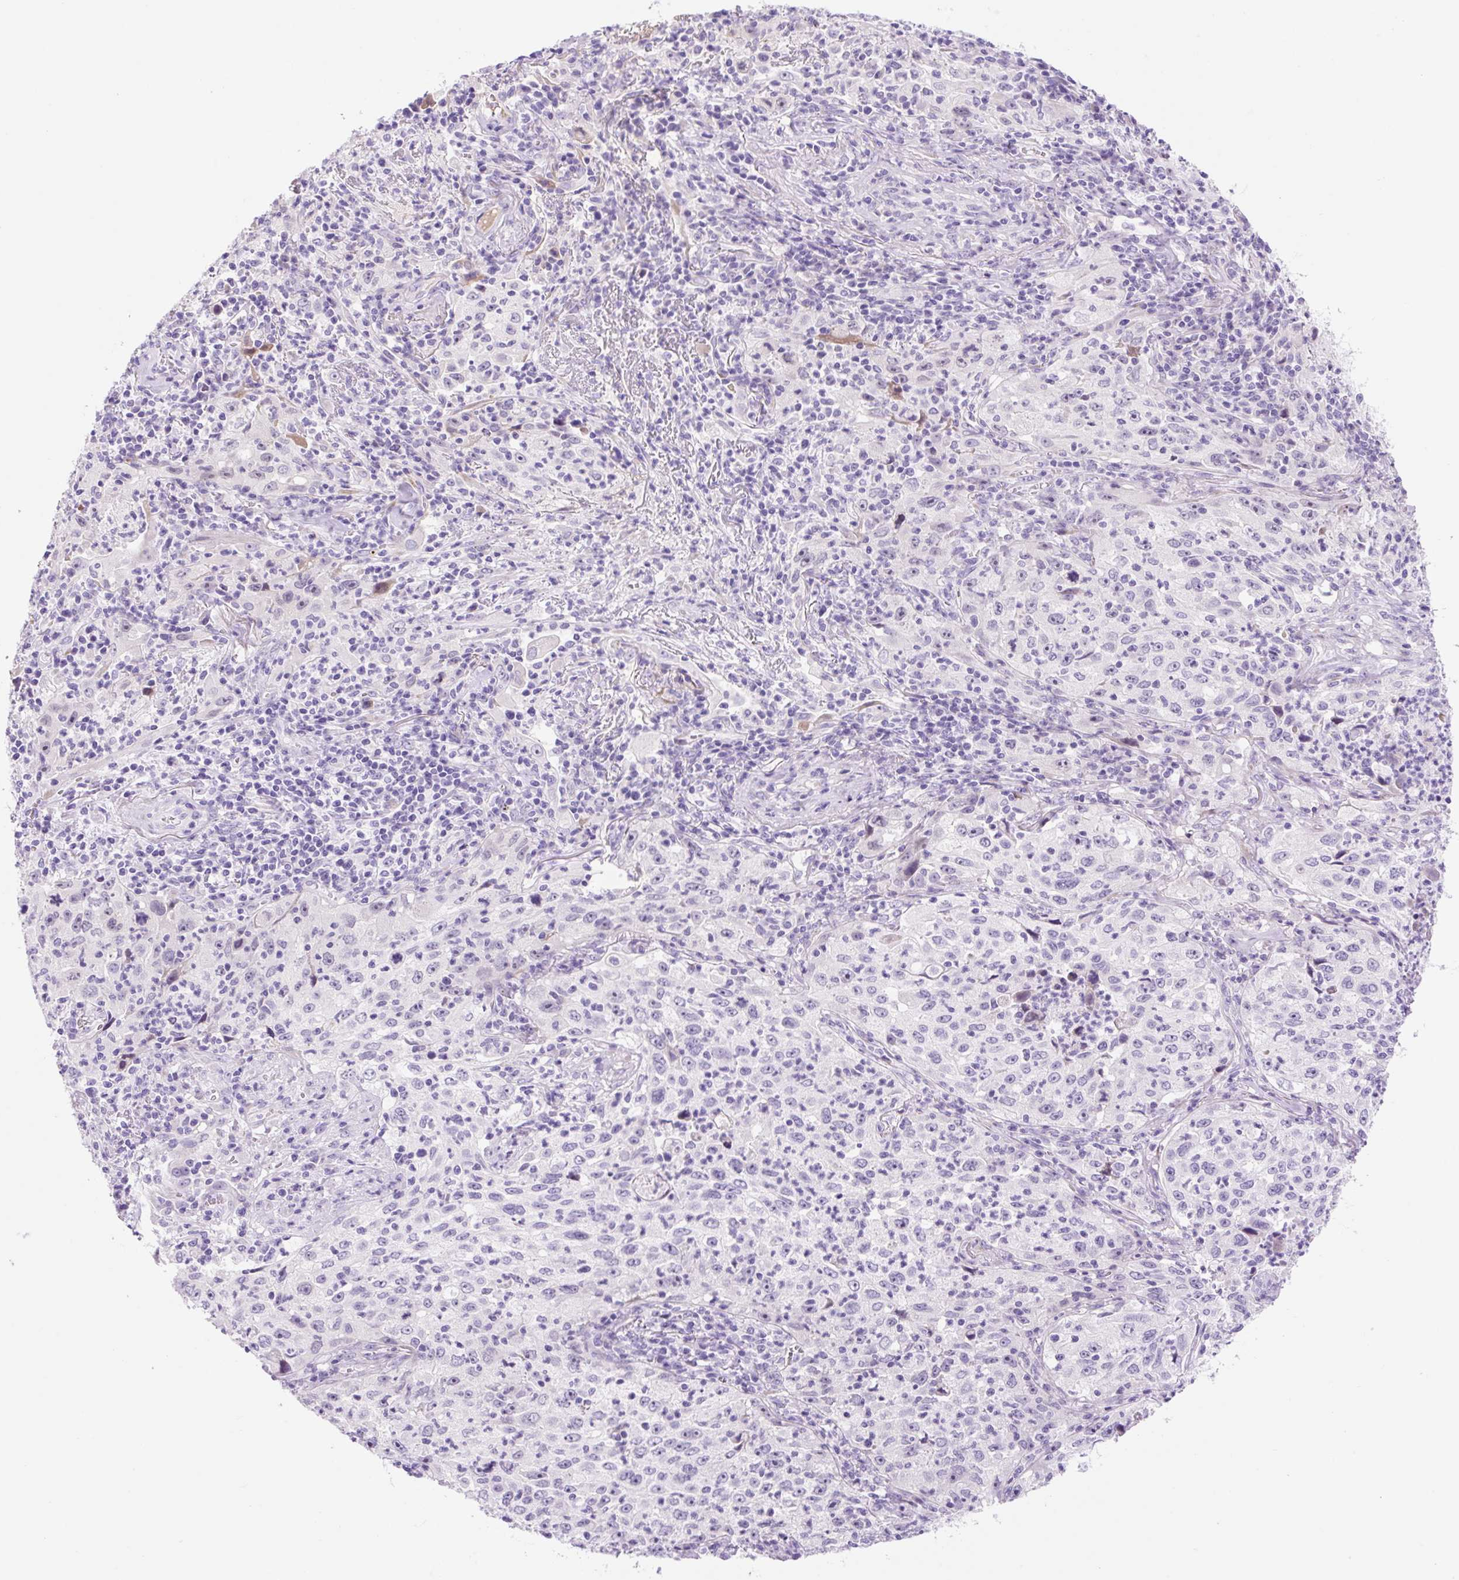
{"staining": {"intensity": "negative", "quantity": "none", "location": "none"}, "tissue": "lung cancer", "cell_type": "Tumor cells", "image_type": "cancer", "snomed": [{"axis": "morphology", "description": "Squamous cell carcinoma, NOS"}, {"axis": "topography", "description": "Lung"}], "caption": "IHC of human squamous cell carcinoma (lung) displays no positivity in tumor cells.", "gene": "ZNF121", "patient": {"sex": "male", "age": 71}}